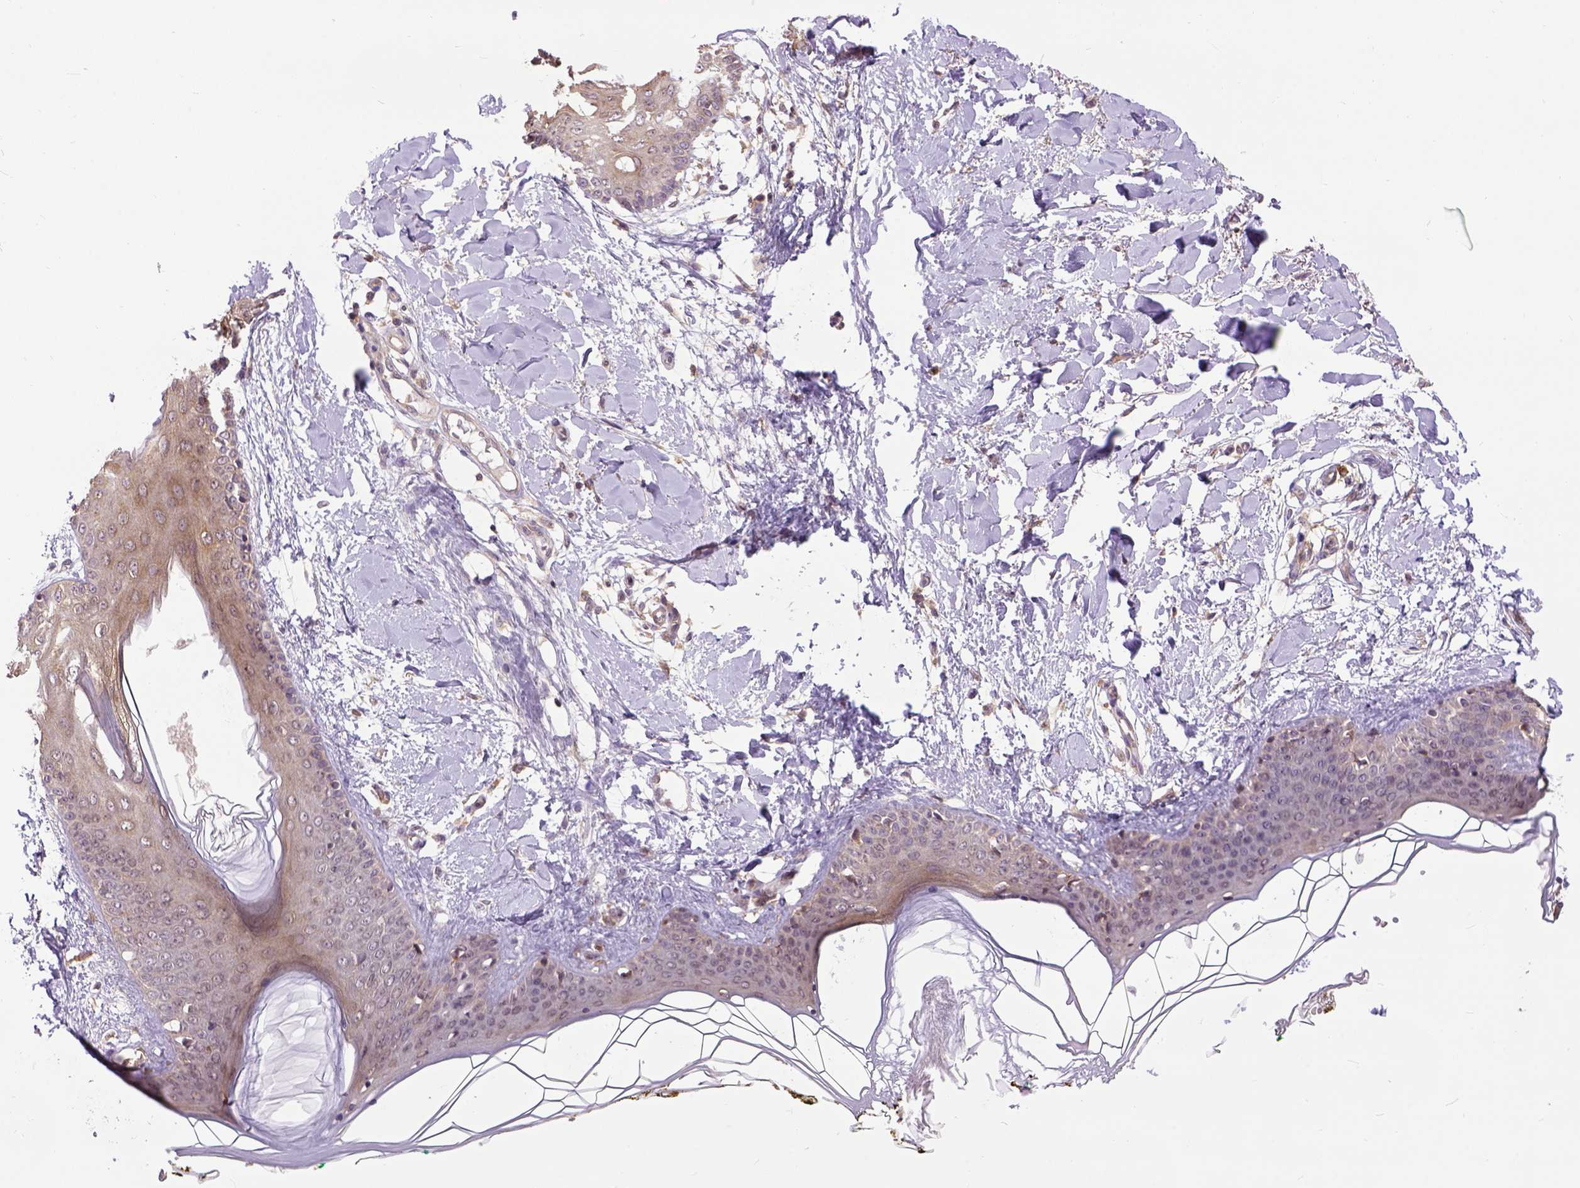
{"staining": {"intensity": "moderate", "quantity": ">75%", "location": "cytoplasmic/membranous"}, "tissue": "skin", "cell_type": "Fibroblasts", "image_type": "normal", "snomed": [{"axis": "morphology", "description": "Normal tissue, NOS"}, {"axis": "topography", "description": "Skin"}], "caption": "IHC micrograph of benign human skin stained for a protein (brown), which shows medium levels of moderate cytoplasmic/membranous expression in approximately >75% of fibroblasts.", "gene": "ARL1", "patient": {"sex": "female", "age": 34}}